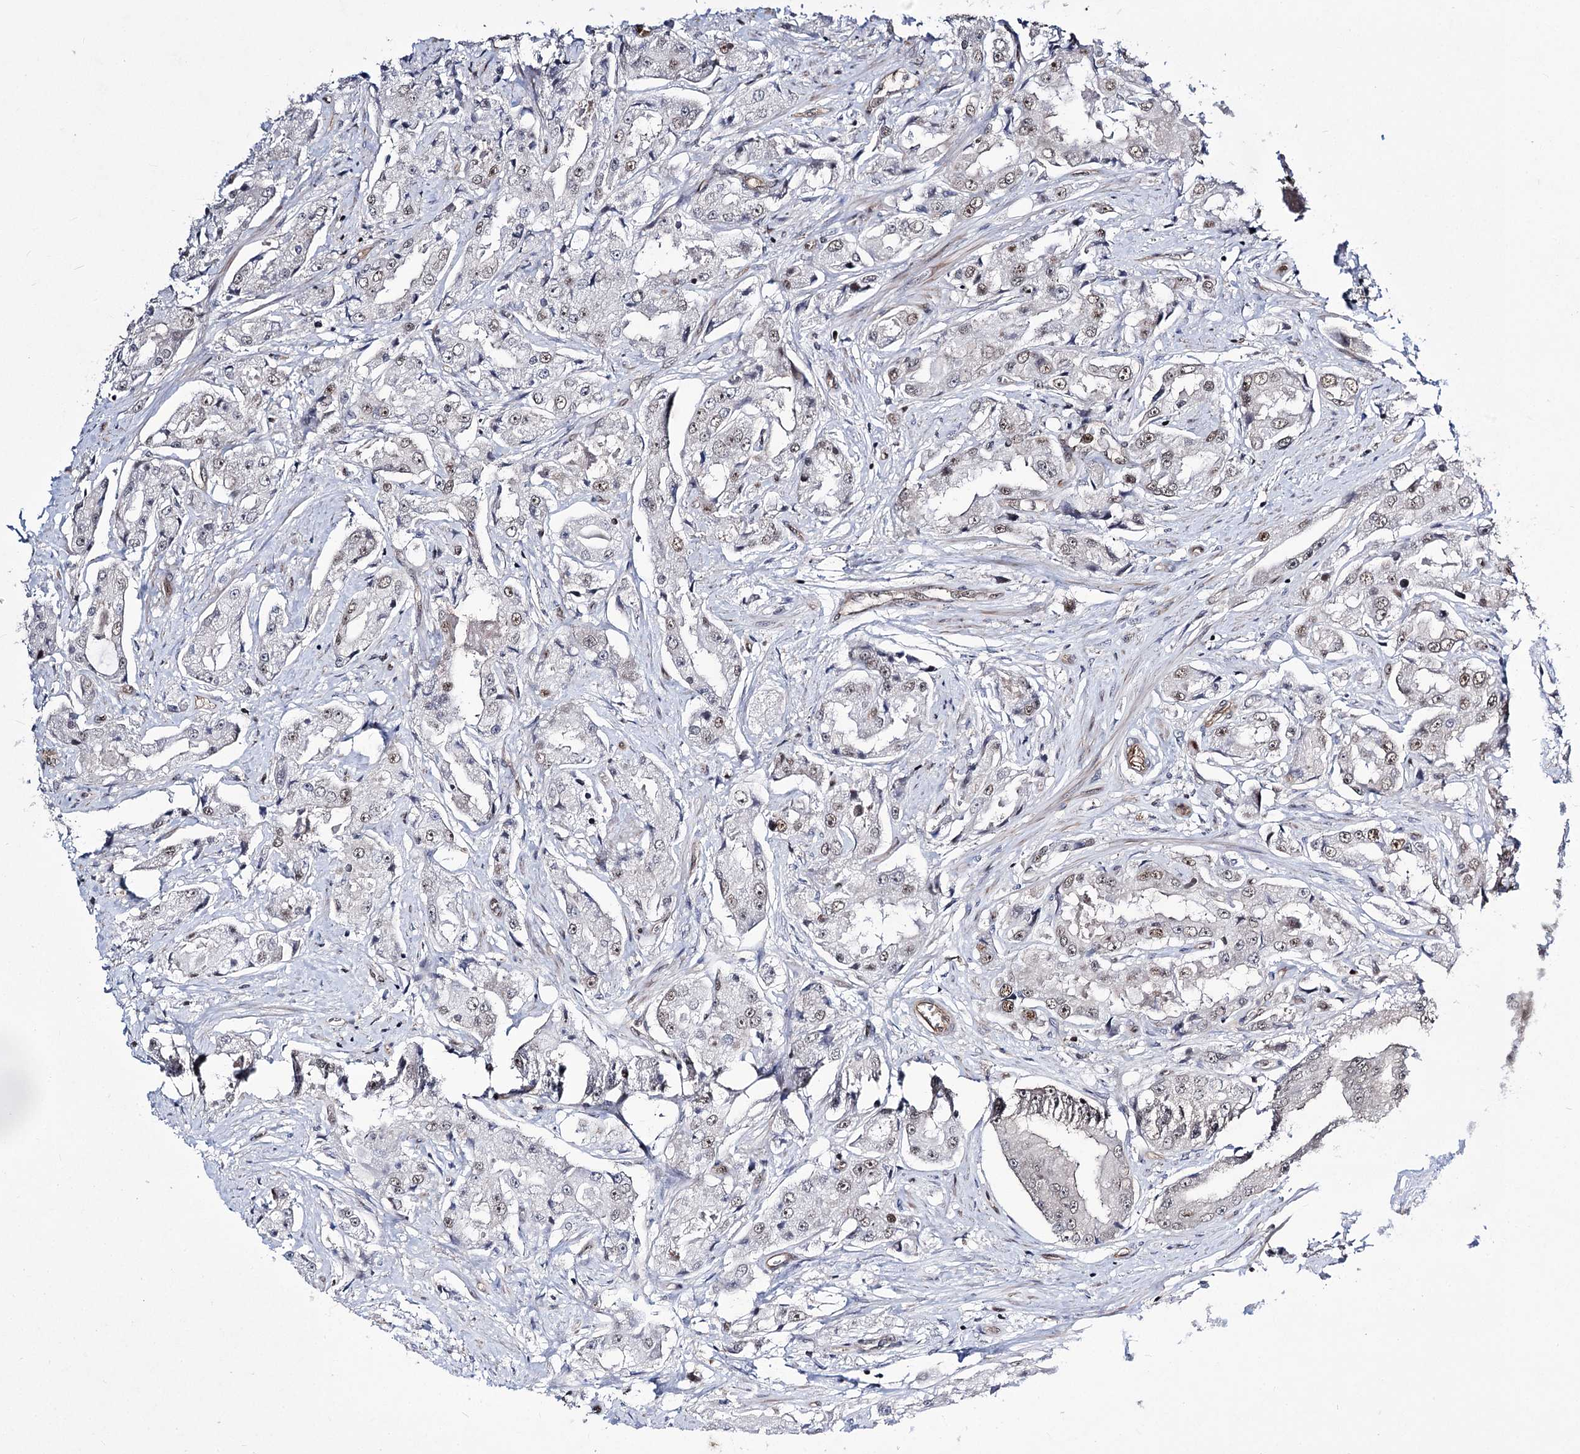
{"staining": {"intensity": "moderate", "quantity": "25%-75%", "location": "nuclear"}, "tissue": "prostate cancer", "cell_type": "Tumor cells", "image_type": "cancer", "snomed": [{"axis": "morphology", "description": "Adenocarcinoma, High grade"}, {"axis": "topography", "description": "Prostate"}], "caption": "Prostate cancer (adenocarcinoma (high-grade)) stained with a brown dye displays moderate nuclear positive expression in approximately 25%-75% of tumor cells.", "gene": "CHMP7", "patient": {"sex": "male", "age": 73}}